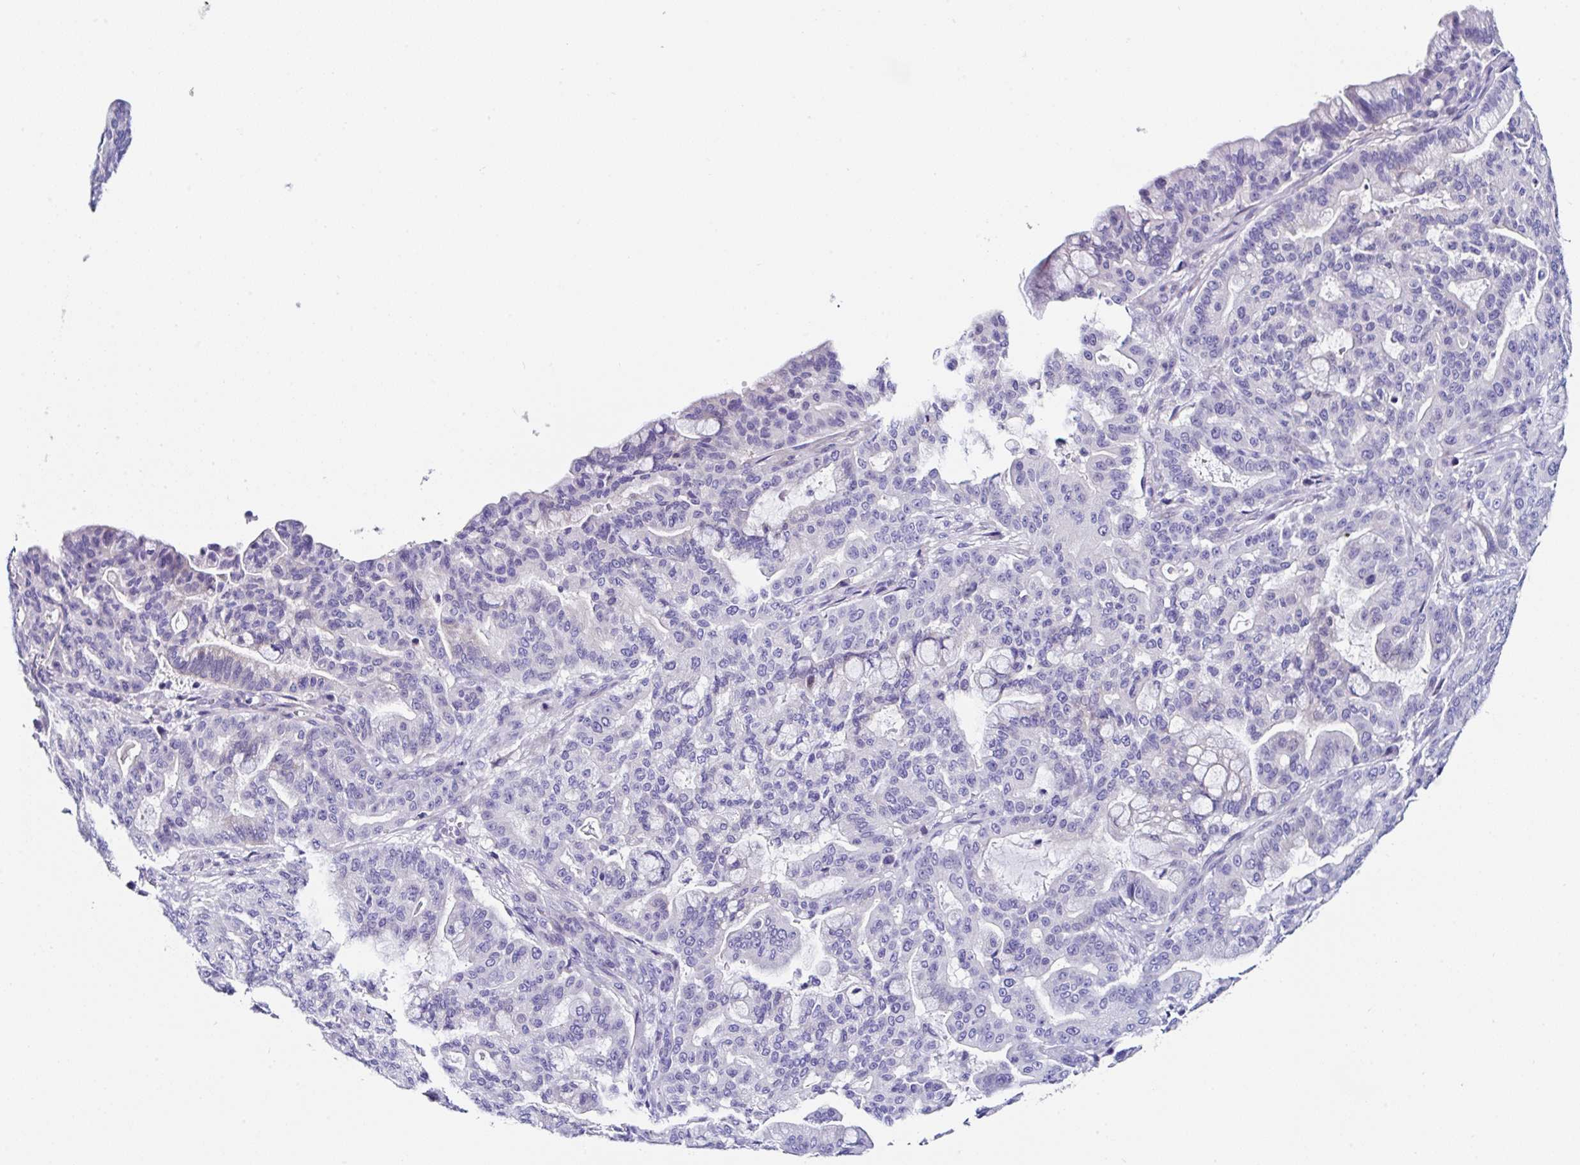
{"staining": {"intensity": "negative", "quantity": "none", "location": "none"}, "tissue": "pancreatic cancer", "cell_type": "Tumor cells", "image_type": "cancer", "snomed": [{"axis": "morphology", "description": "Adenocarcinoma, NOS"}, {"axis": "topography", "description": "Pancreas"}], "caption": "High magnification brightfield microscopy of adenocarcinoma (pancreatic) stained with DAB (brown) and counterstained with hematoxylin (blue): tumor cells show no significant staining. The staining is performed using DAB brown chromogen with nuclei counter-stained in using hematoxylin.", "gene": "UGT3A1", "patient": {"sex": "male", "age": 63}}